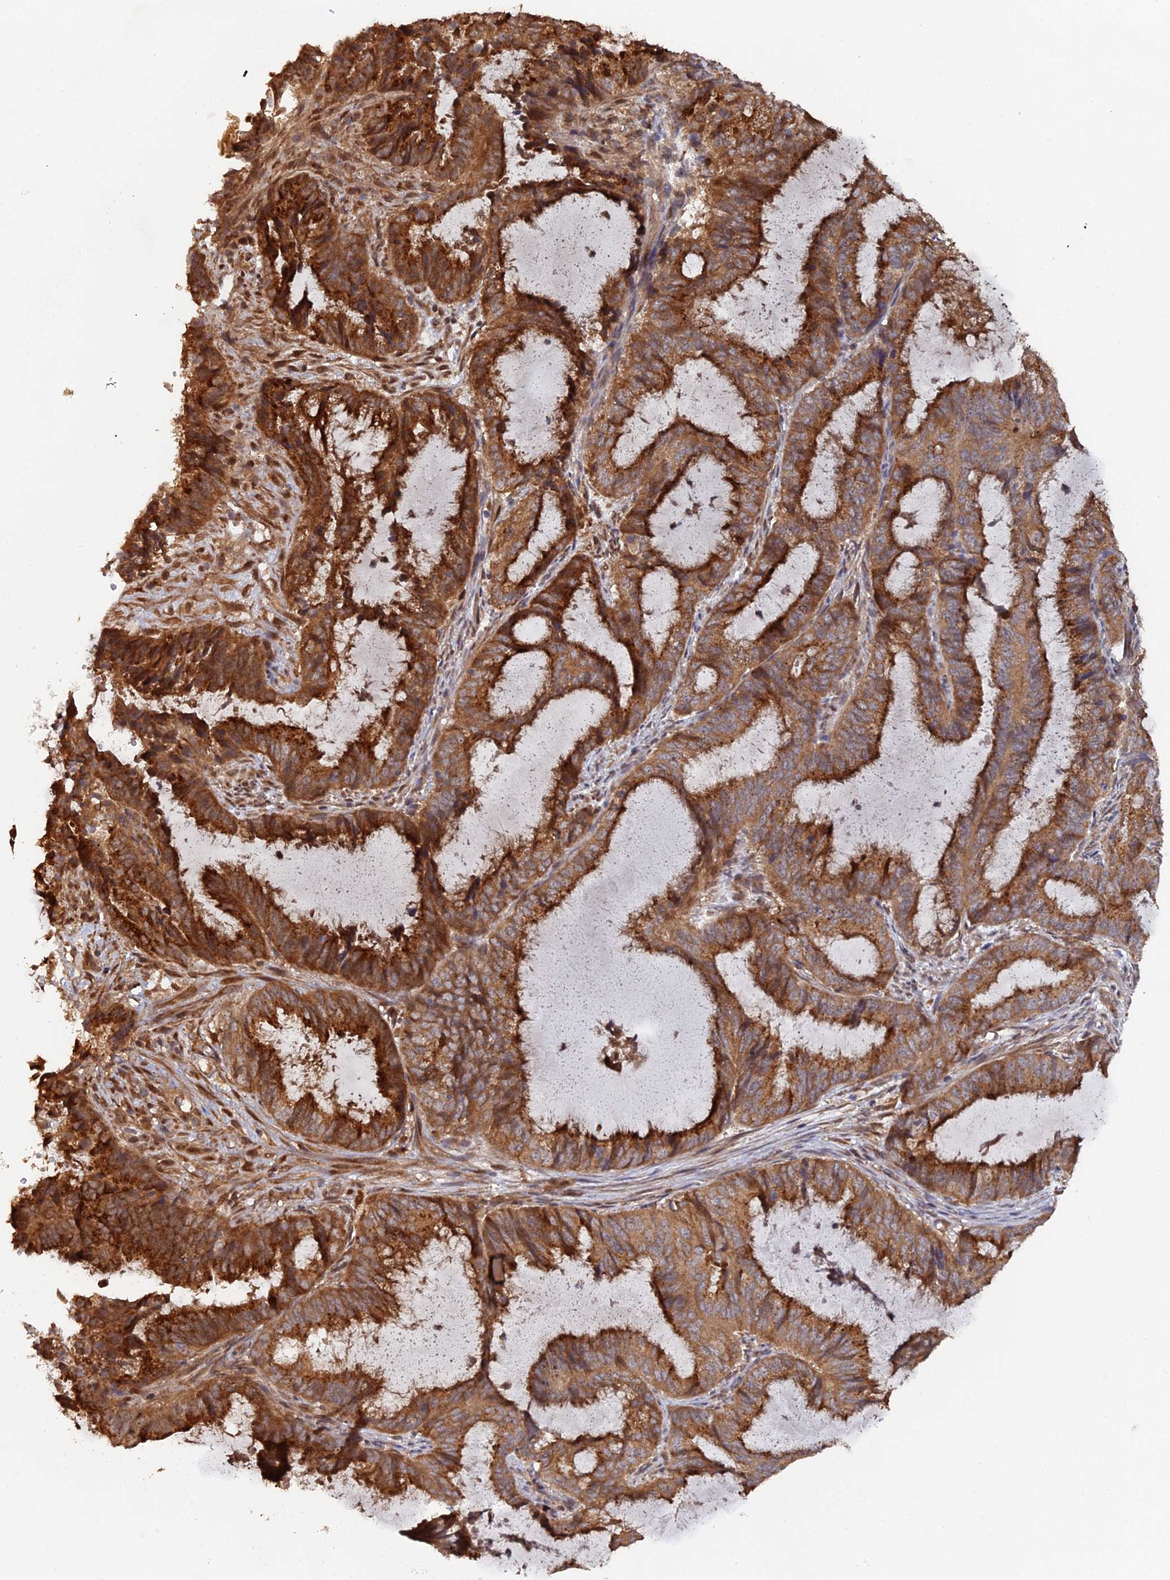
{"staining": {"intensity": "strong", "quantity": ">75%", "location": "cytoplasmic/membranous"}, "tissue": "endometrial cancer", "cell_type": "Tumor cells", "image_type": "cancer", "snomed": [{"axis": "morphology", "description": "Adenocarcinoma, NOS"}, {"axis": "topography", "description": "Endometrium"}], "caption": "Protein staining demonstrates strong cytoplasmic/membranous positivity in approximately >75% of tumor cells in endometrial cancer (adenocarcinoma).", "gene": "VPS37C", "patient": {"sex": "female", "age": 51}}